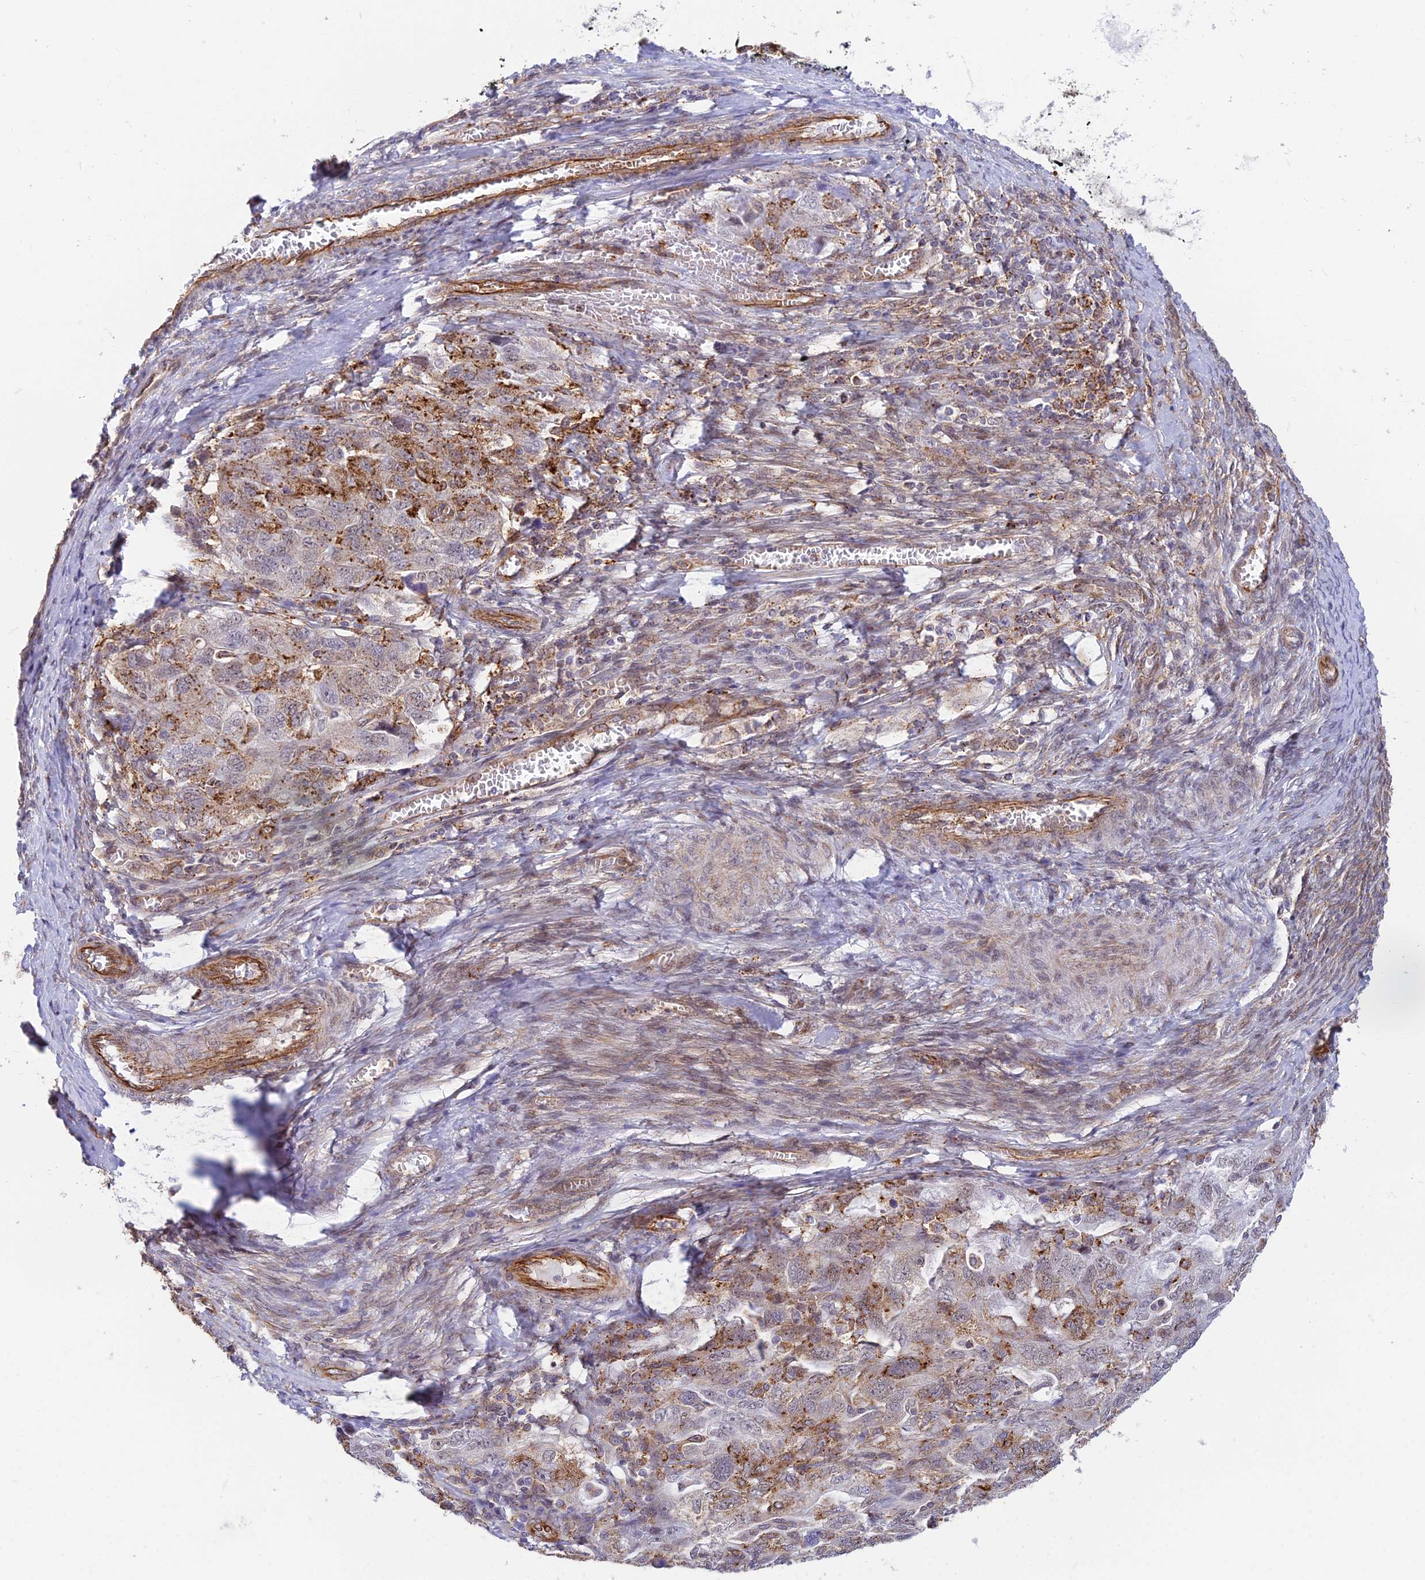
{"staining": {"intensity": "moderate", "quantity": "25%-75%", "location": "cytoplasmic/membranous,nuclear"}, "tissue": "ovarian cancer", "cell_type": "Tumor cells", "image_type": "cancer", "snomed": [{"axis": "morphology", "description": "Carcinoma, NOS"}, {"axis": "morphology", "description": "Cystadenocarcinoma, serous, NOS"}, {"axis": "topography", "description": "Ovary"}], "caption": "Ovarian cancer was stained to show a protein in brown. There is medium levels of moderate cytoplasmic/membranous and nuclear positivity in about 25%-75% of tumor cells. The protein is shown in brown color, while the nuclei are stained blue.", "gene": "SAPCD2", "patient": {"sex": "female", "age": 69}}